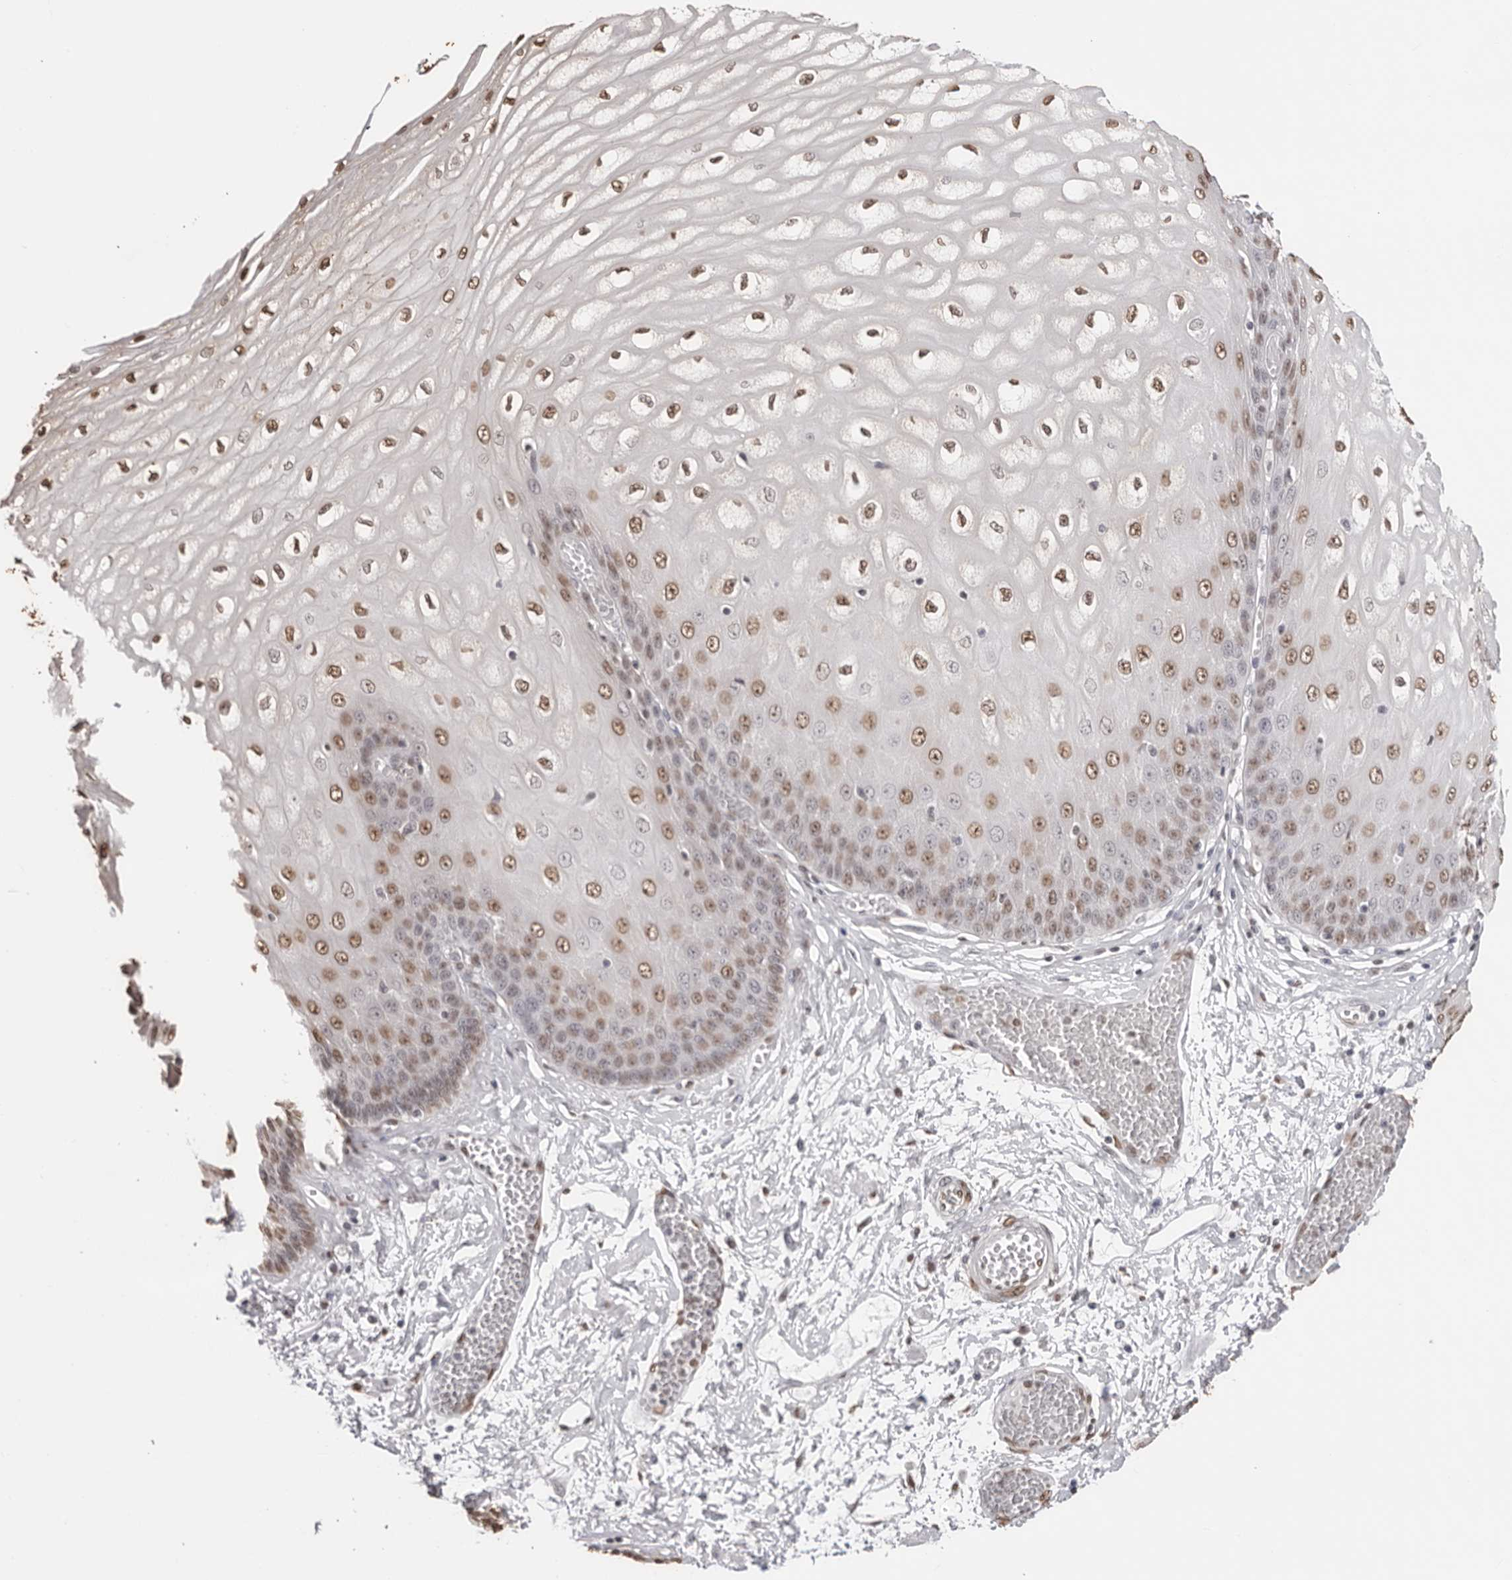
{"staining": {"intensity": "moderate", "quantity": ">75%", "location": "nuclear"}, "tissue": "esophagus", "cell_type": "Squamous epithelial cells", "image_type": "normal", "snomed": [{"axis": "morphology", "description": "Normal tissue, NOS"}, {"axis": "topography", "description": "Esophagus"}], "caption": "Esophagus stained with DAB (3,3'-diaminobenzidine) immunohistochemistry (IHC) reveals medium levels of moderate nuclear expression in approximately >75% of squamous epithelial cells.", "gene": "OLIG3", "patient": {"sex": "male", "age": 60}}